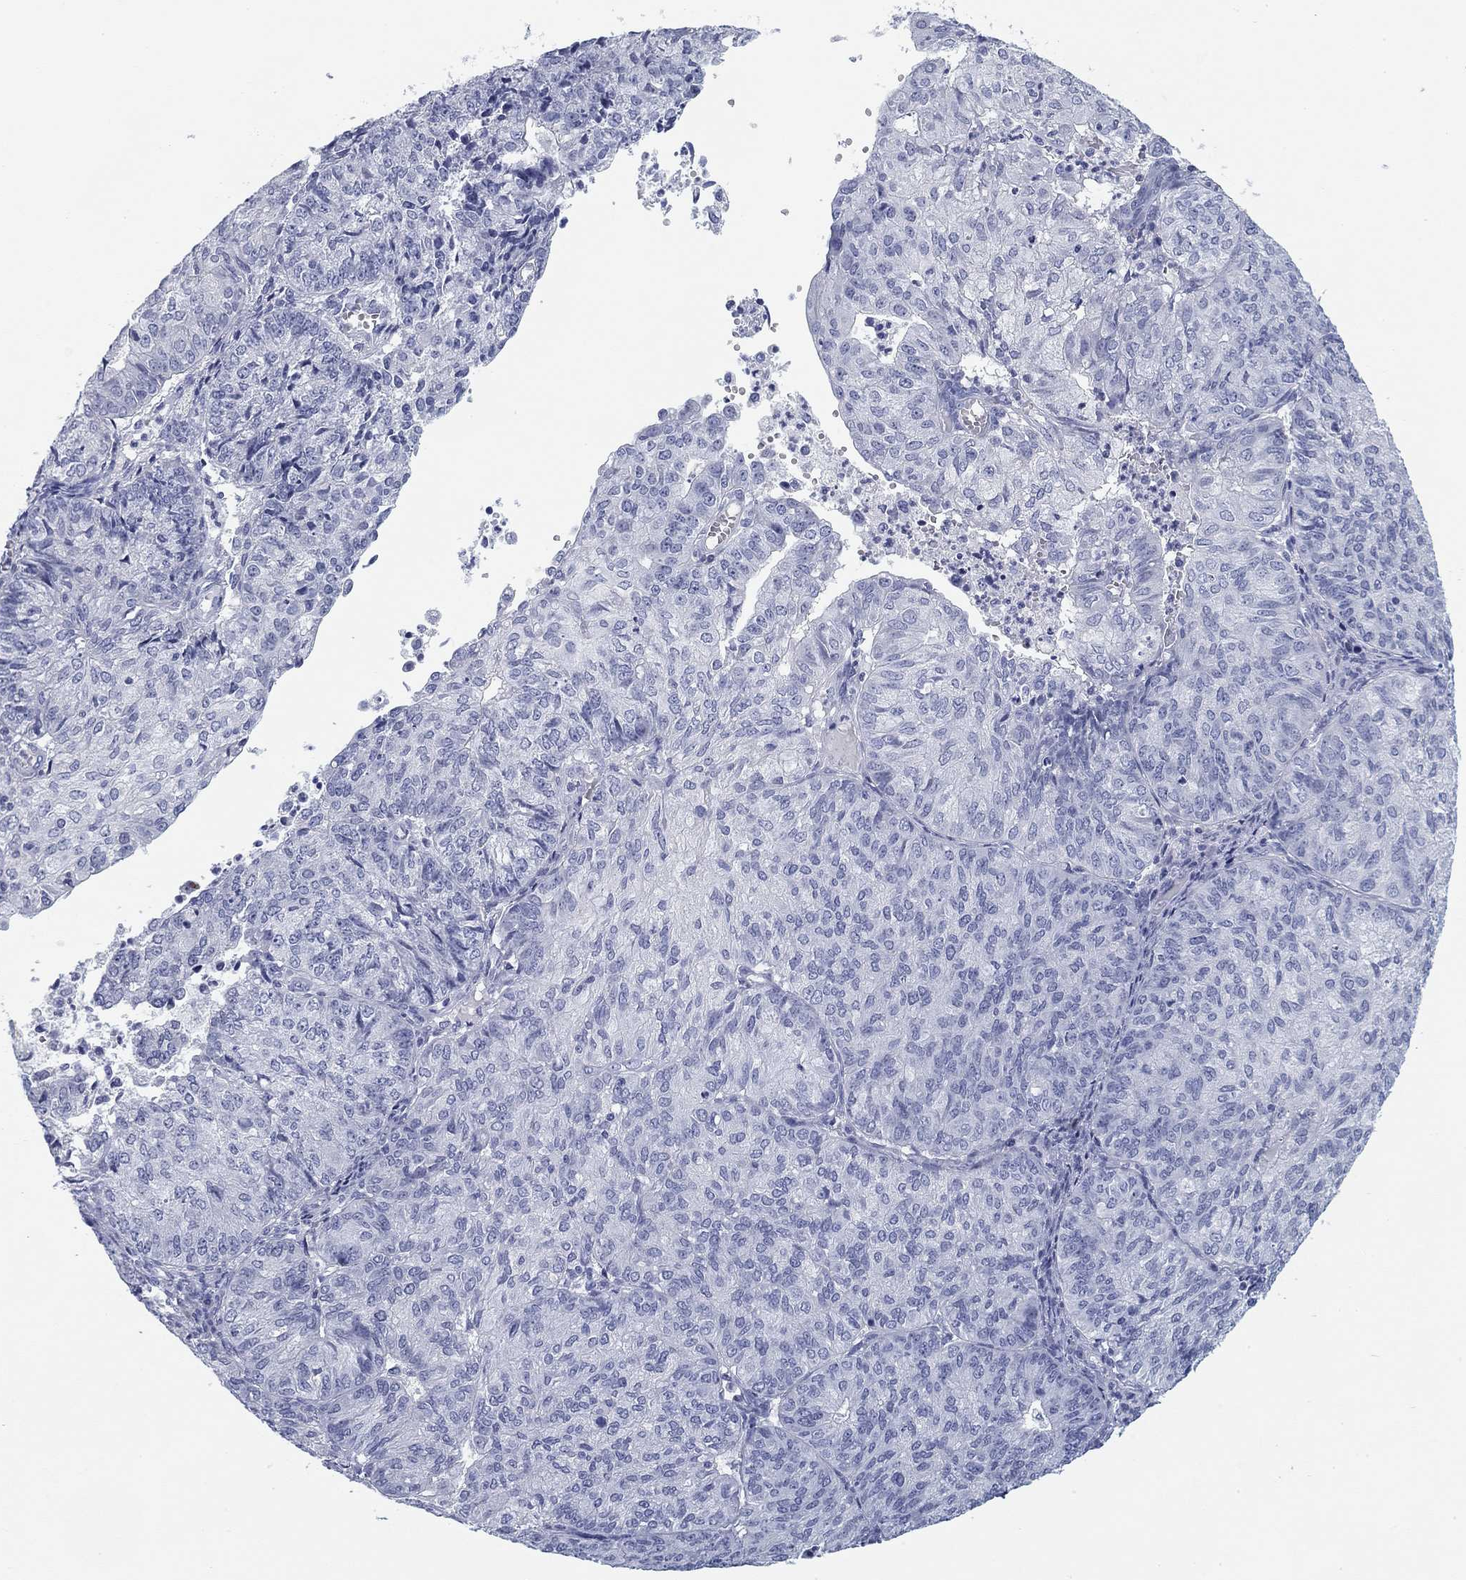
{"staining": {"intensity": "negative", "quantity": "none", "location": "none"}, "tissue": "endometrial cancer", "cell_type": "Tumor cells", "image_type": "cancer", "snomed": [{"axis": "morphology", "description": "Adenocarcinoma, NOS"}, {"axis": "topography", "description": "Endometrium"}], "caption": "Endometrial cancer was stained to show a protein in brown. There is no significant staining in tumor cells.", "gene": "CD79B", "patient": {"sex": "female", "age": 82}}